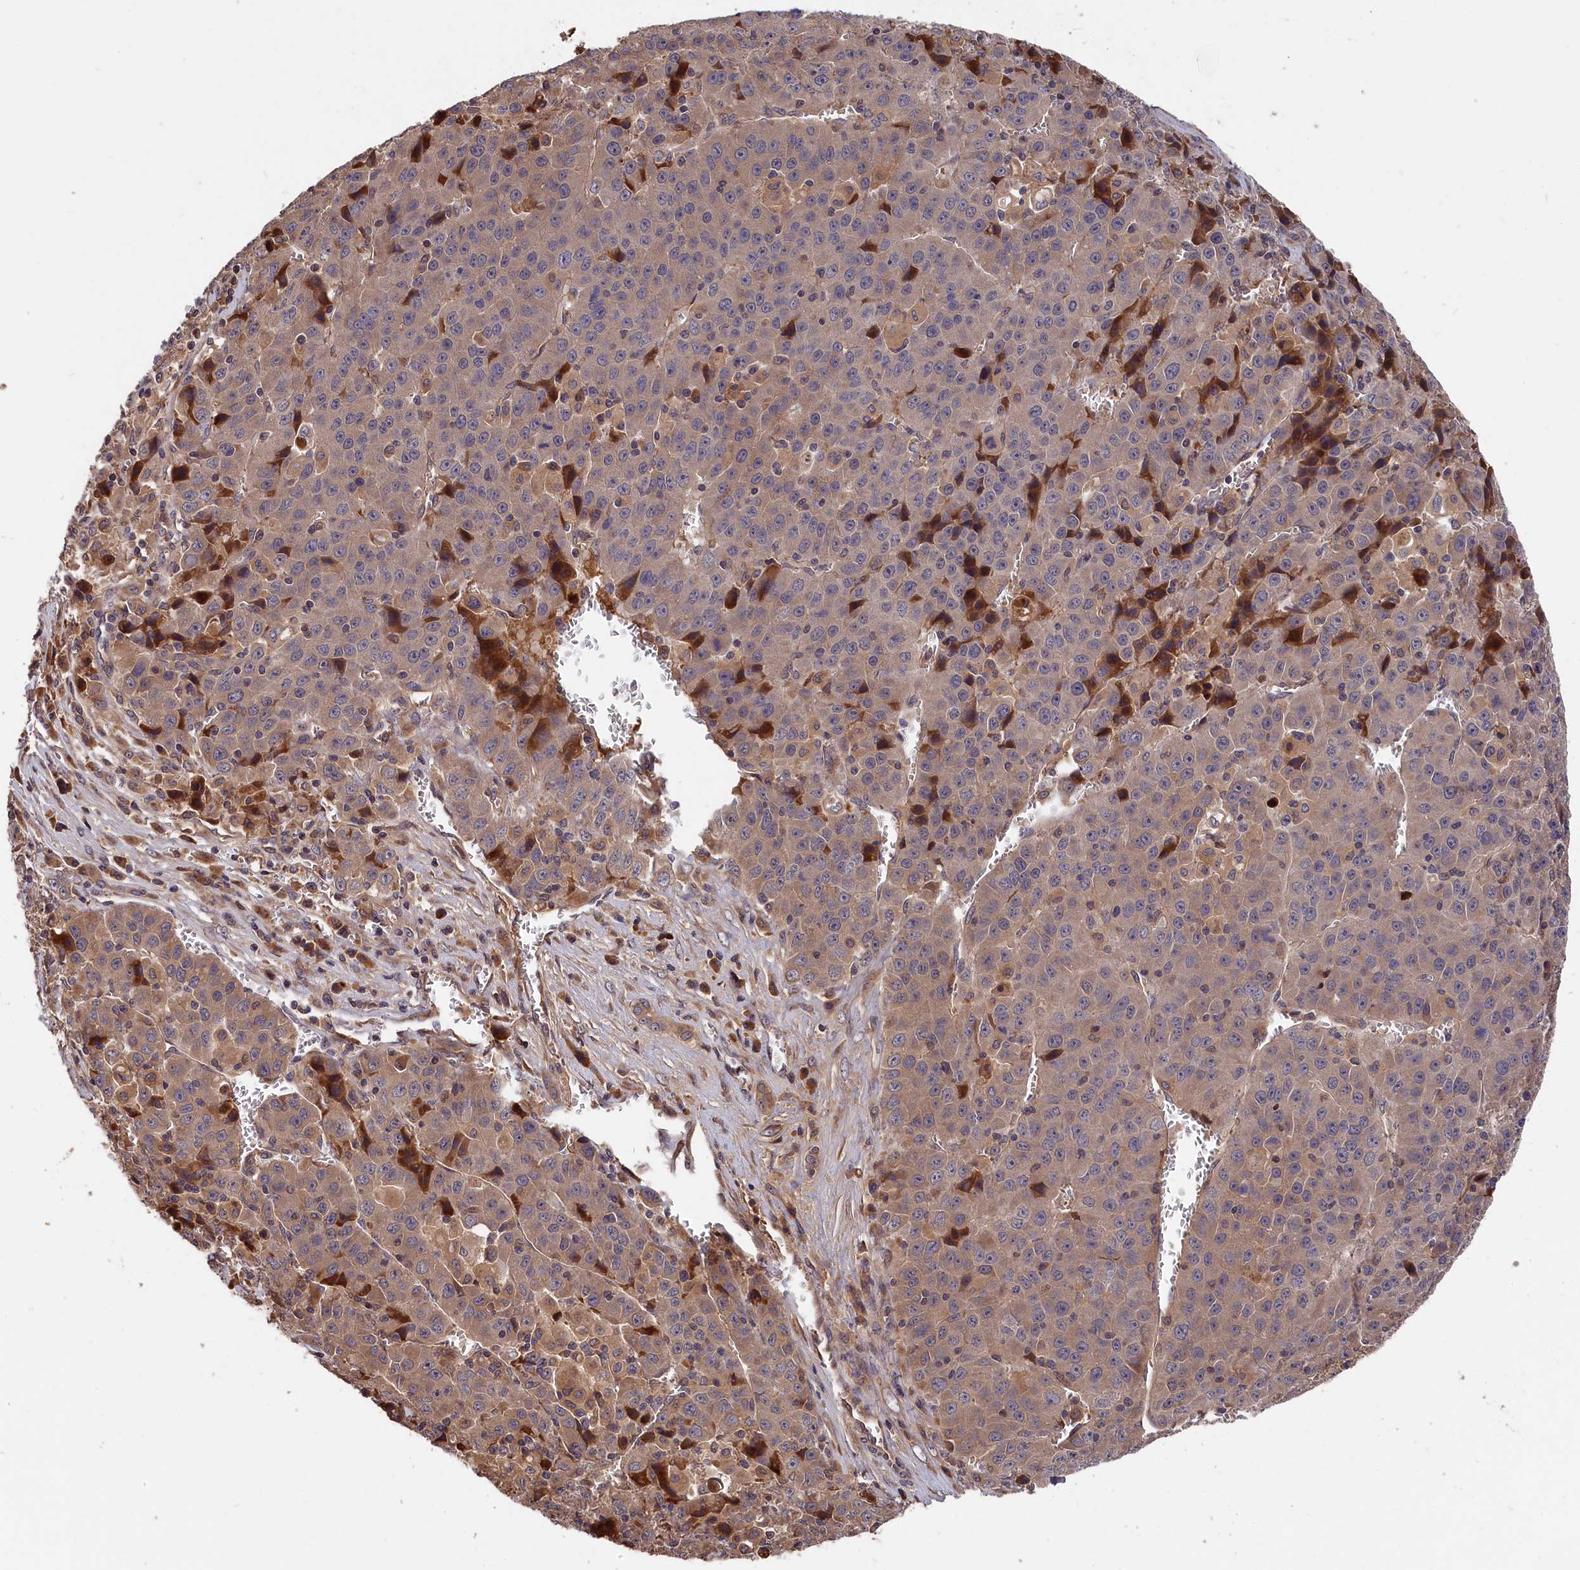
{"staining": {"intensity": "moderate", "quantity": "25%-75%", "location": "cytoplasmic/membranous"}, "tissue": "liver cancer", "cell_type": "Tumor cells", "image_type": "cancer", "snomed": [{"axis": "morphology", "description": "Carcinoma, Hepatocellular, NOS"}, {"axis": "topography", "description": "Liver"}], "caption": "Immunohistochemical staining of human liver cancer (hepatocellular carcinoma) reveals medium levels of moderate cytoplasmic/membranous staining in about 25%-75% of tumor cells.", "gene": "ITIH1", "patient": {"sex": "female", "age": 53}}